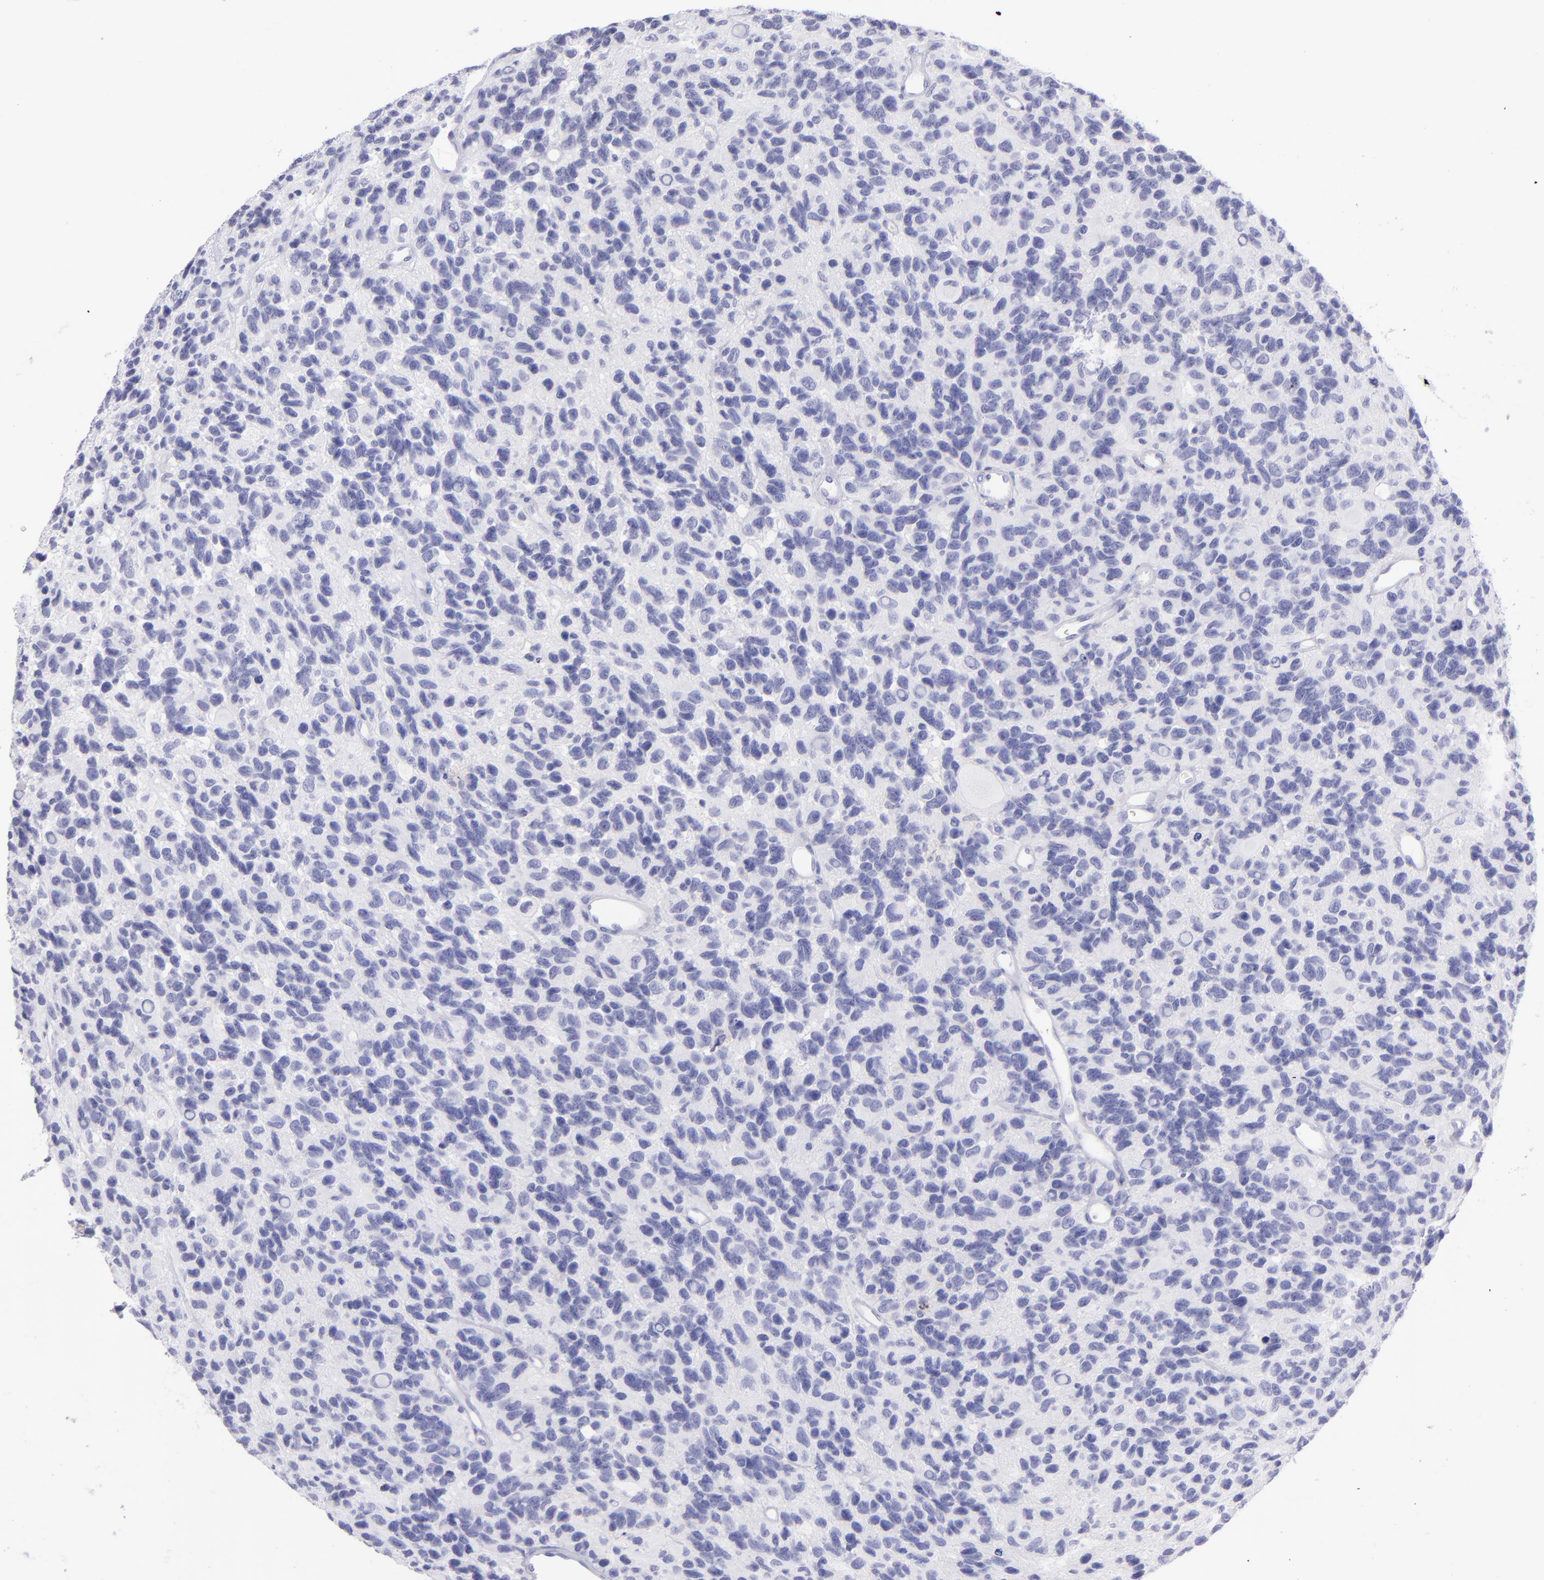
{"staining": {"intensity": "negative", "quantity": "none", "location": "none"}, "tissue": "glioma", "cell_type": "Tumor cells", "image_type": "cancer", "snomed": [{"axis": "morphology", "description": "Glioma, malignant, High grade"}, {"axis": "topography", "description": "Brain"}], "caption": "Malignant glioma (high-grade) was stained to show a protein in brown. There is no significant expression in tumor cells. Nuclei are stained in blue.", "gene": "CD69", "patient": {"sex": "male", "age": 77}}